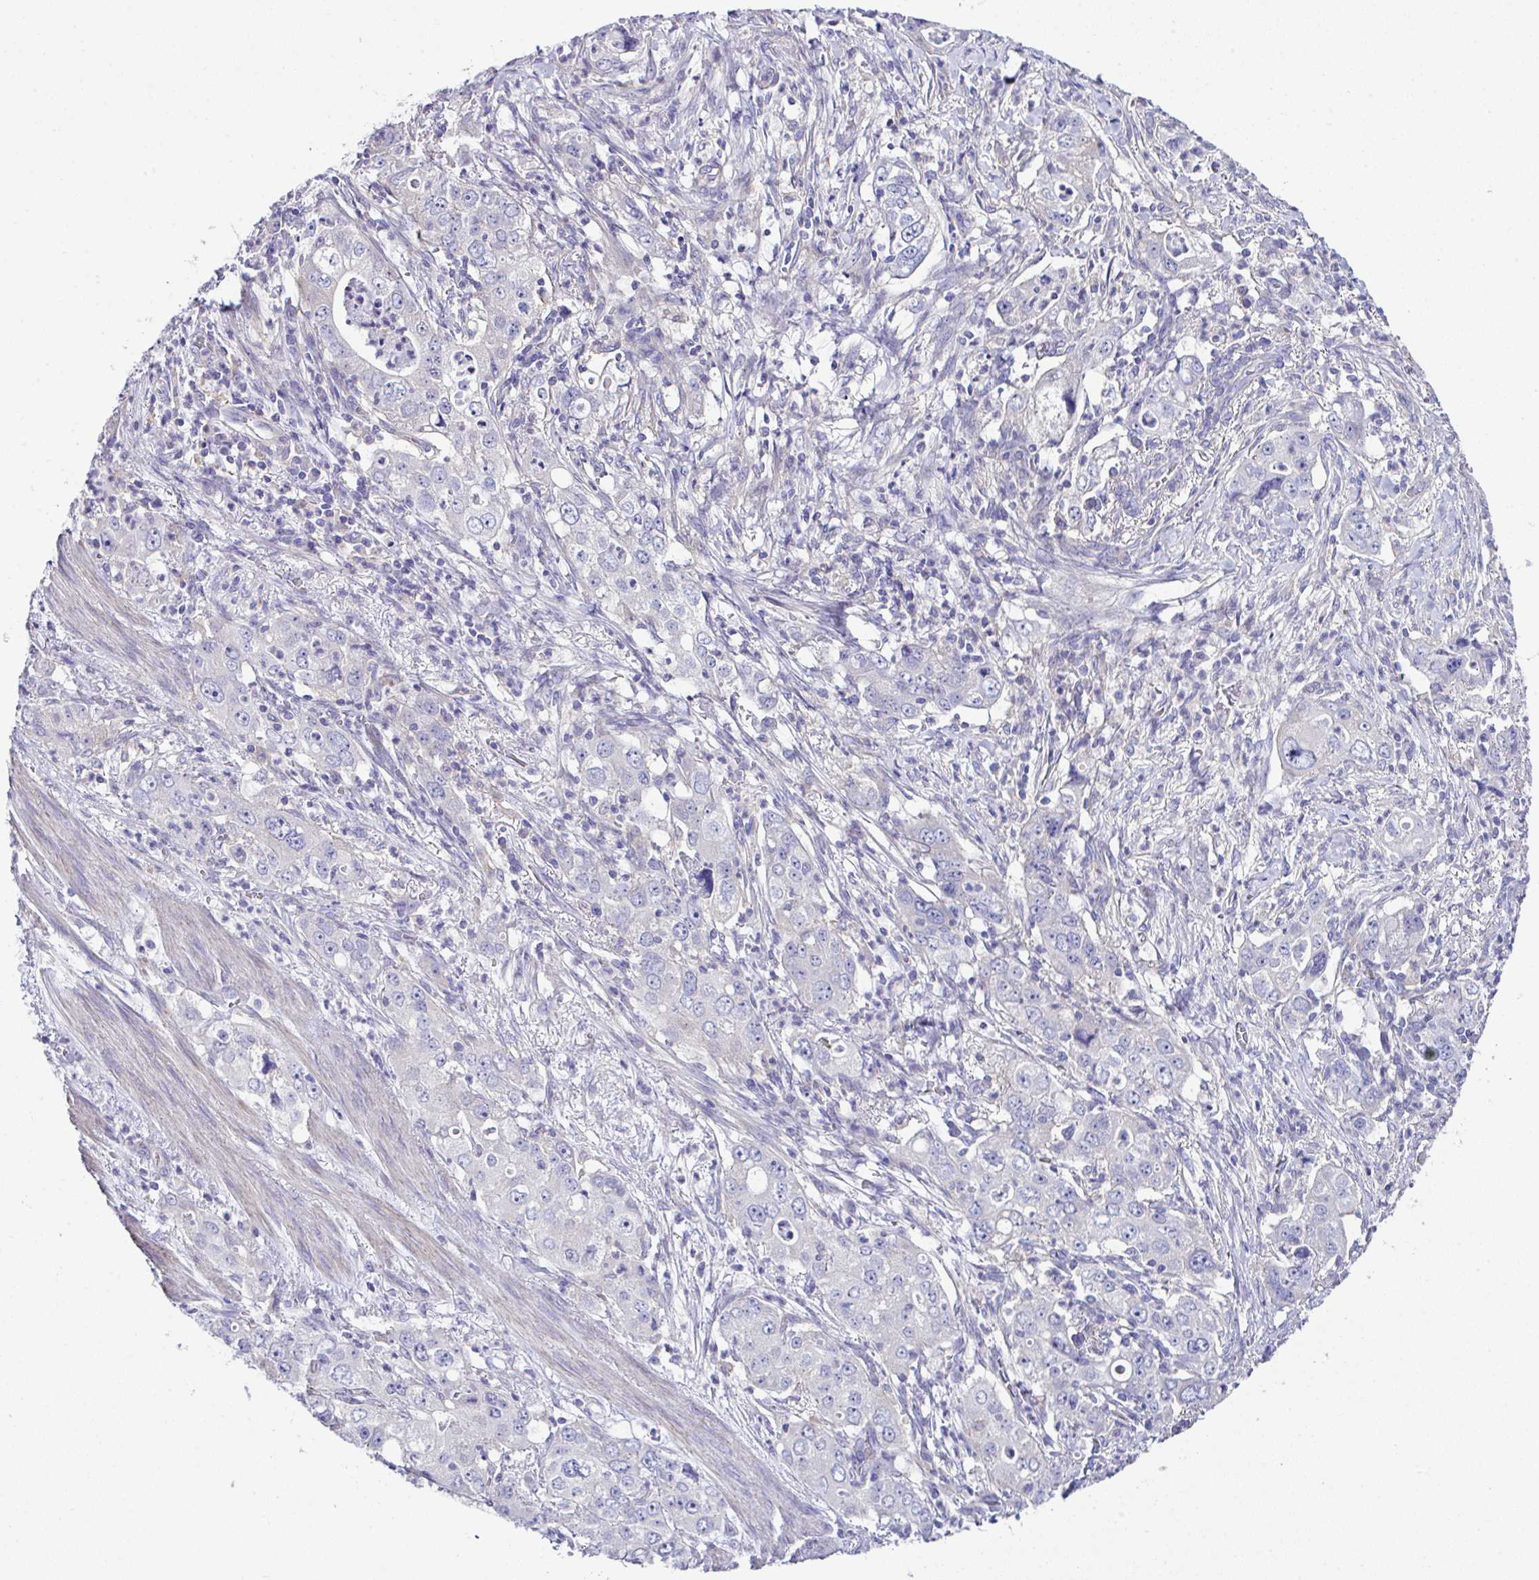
{"staining": {"intensity": "negative", "quantity": "none", "location": "none"}, "tissue": "stomach cancer", "cell_type": "Tumor cells", "image_type": "cancer", "snomed": [{"axis": "morphology", "description": "Adenocarcinoma, NOS"}, {"axis": "topography", "description": "Stomach, upper"}], "caption": "Stomach adenocarcinoma stained for a protein using IHC exhibits no staining tumor cells.", "gene": "OR4P4", "patient": {"sex": "male", "age": 75}}